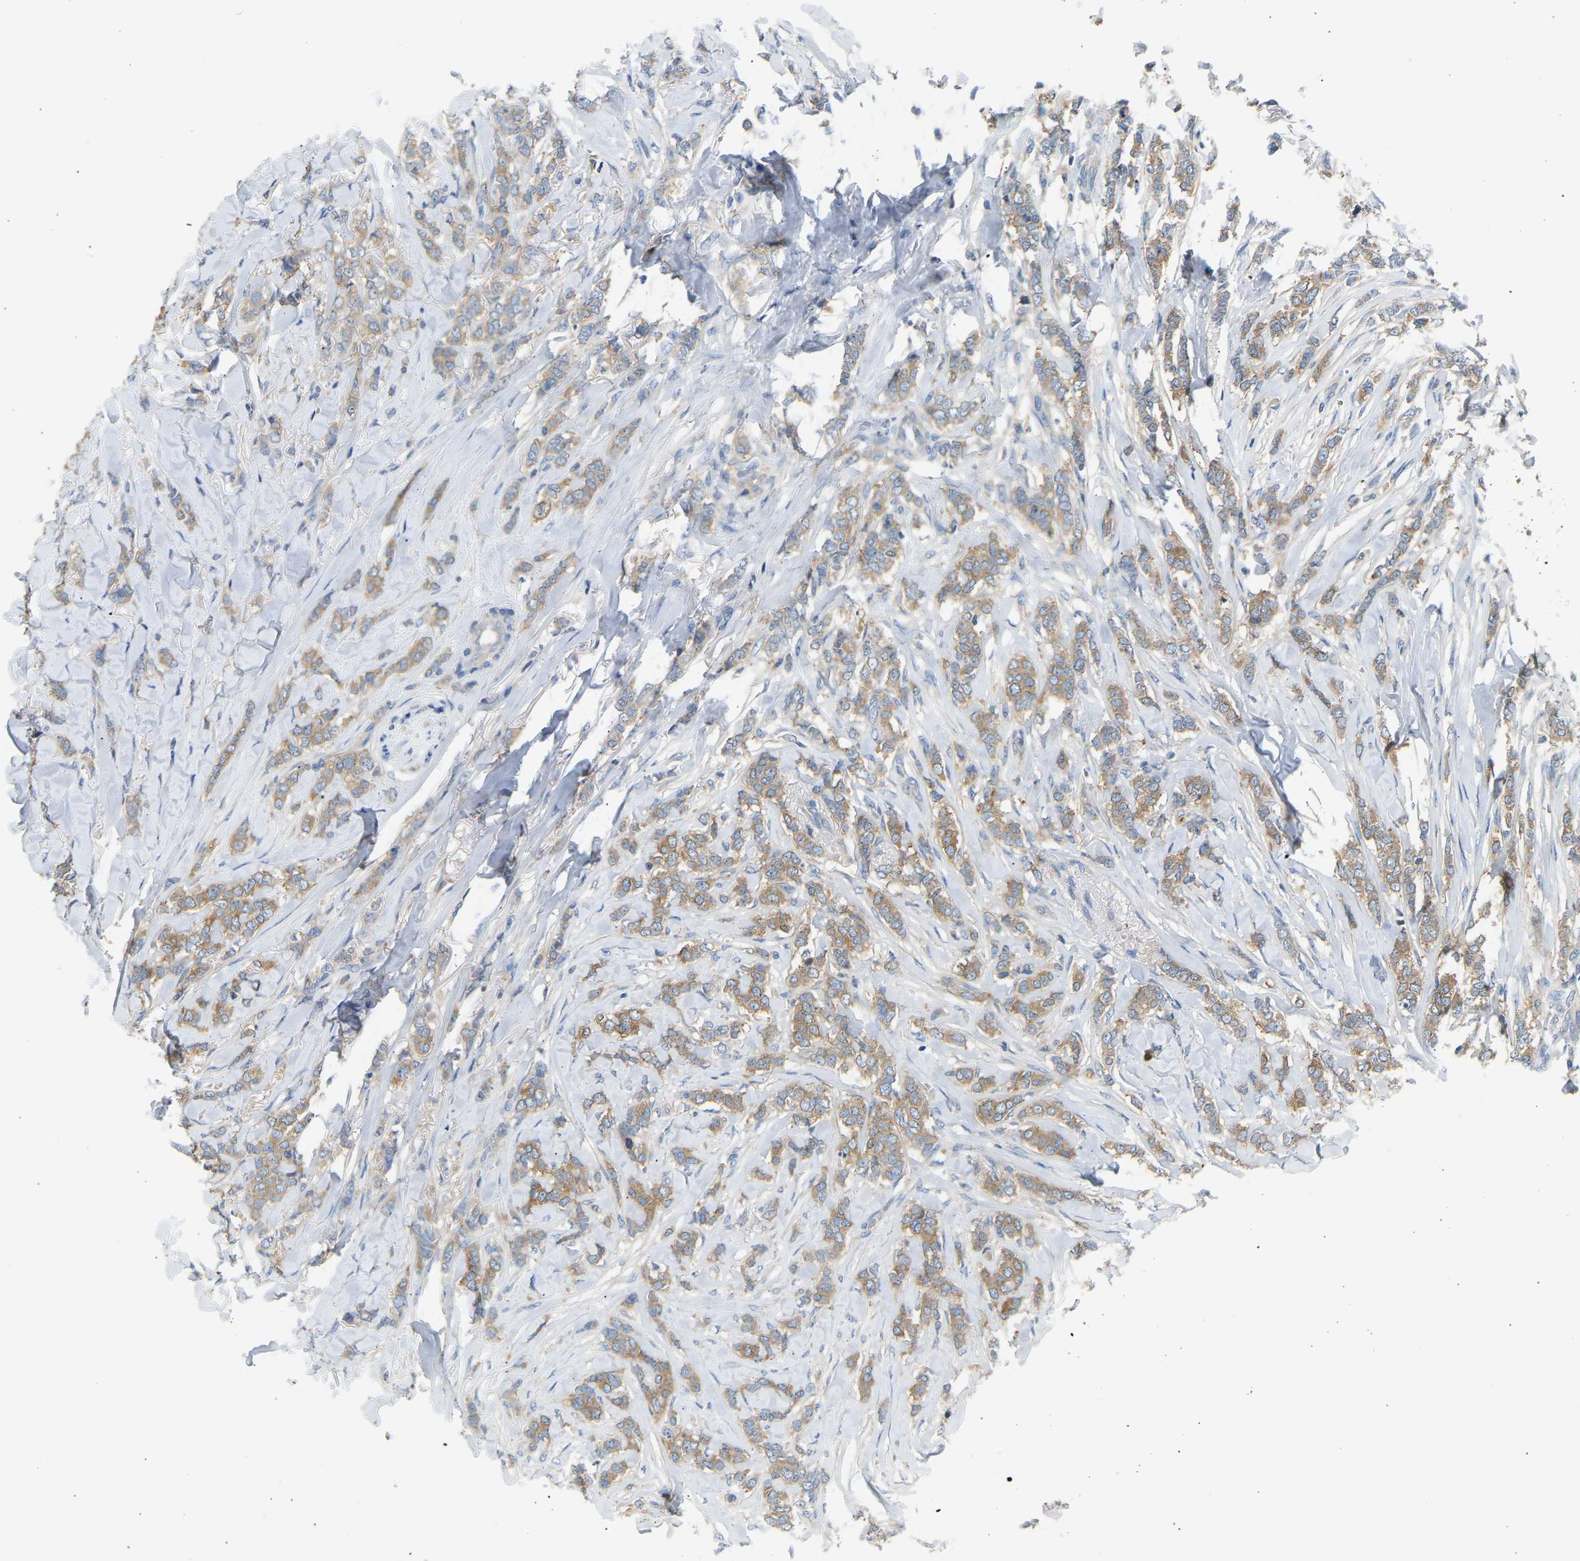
{"staining": {"intensity": "moderate", "quantity": ">75%", "location": "cytoplasmic/membranous"}, "tissue": "breast cancer", "cell_type": "Tumor cells", "image_type": "cancer", "snomed": [{"axis": "morphology", "description": "Lobular carcinoma"}, {"axis": "topography", "description": "Skin"}, {"axis": "topography", "description": "Breast"}], "caption": "Breast cancer tissue shows moderate cytoplasmic/membranous expression in approximately >75% of tumor cells", "gene": "TRIM50", "patient": {"sex": "female", "age": 46}}